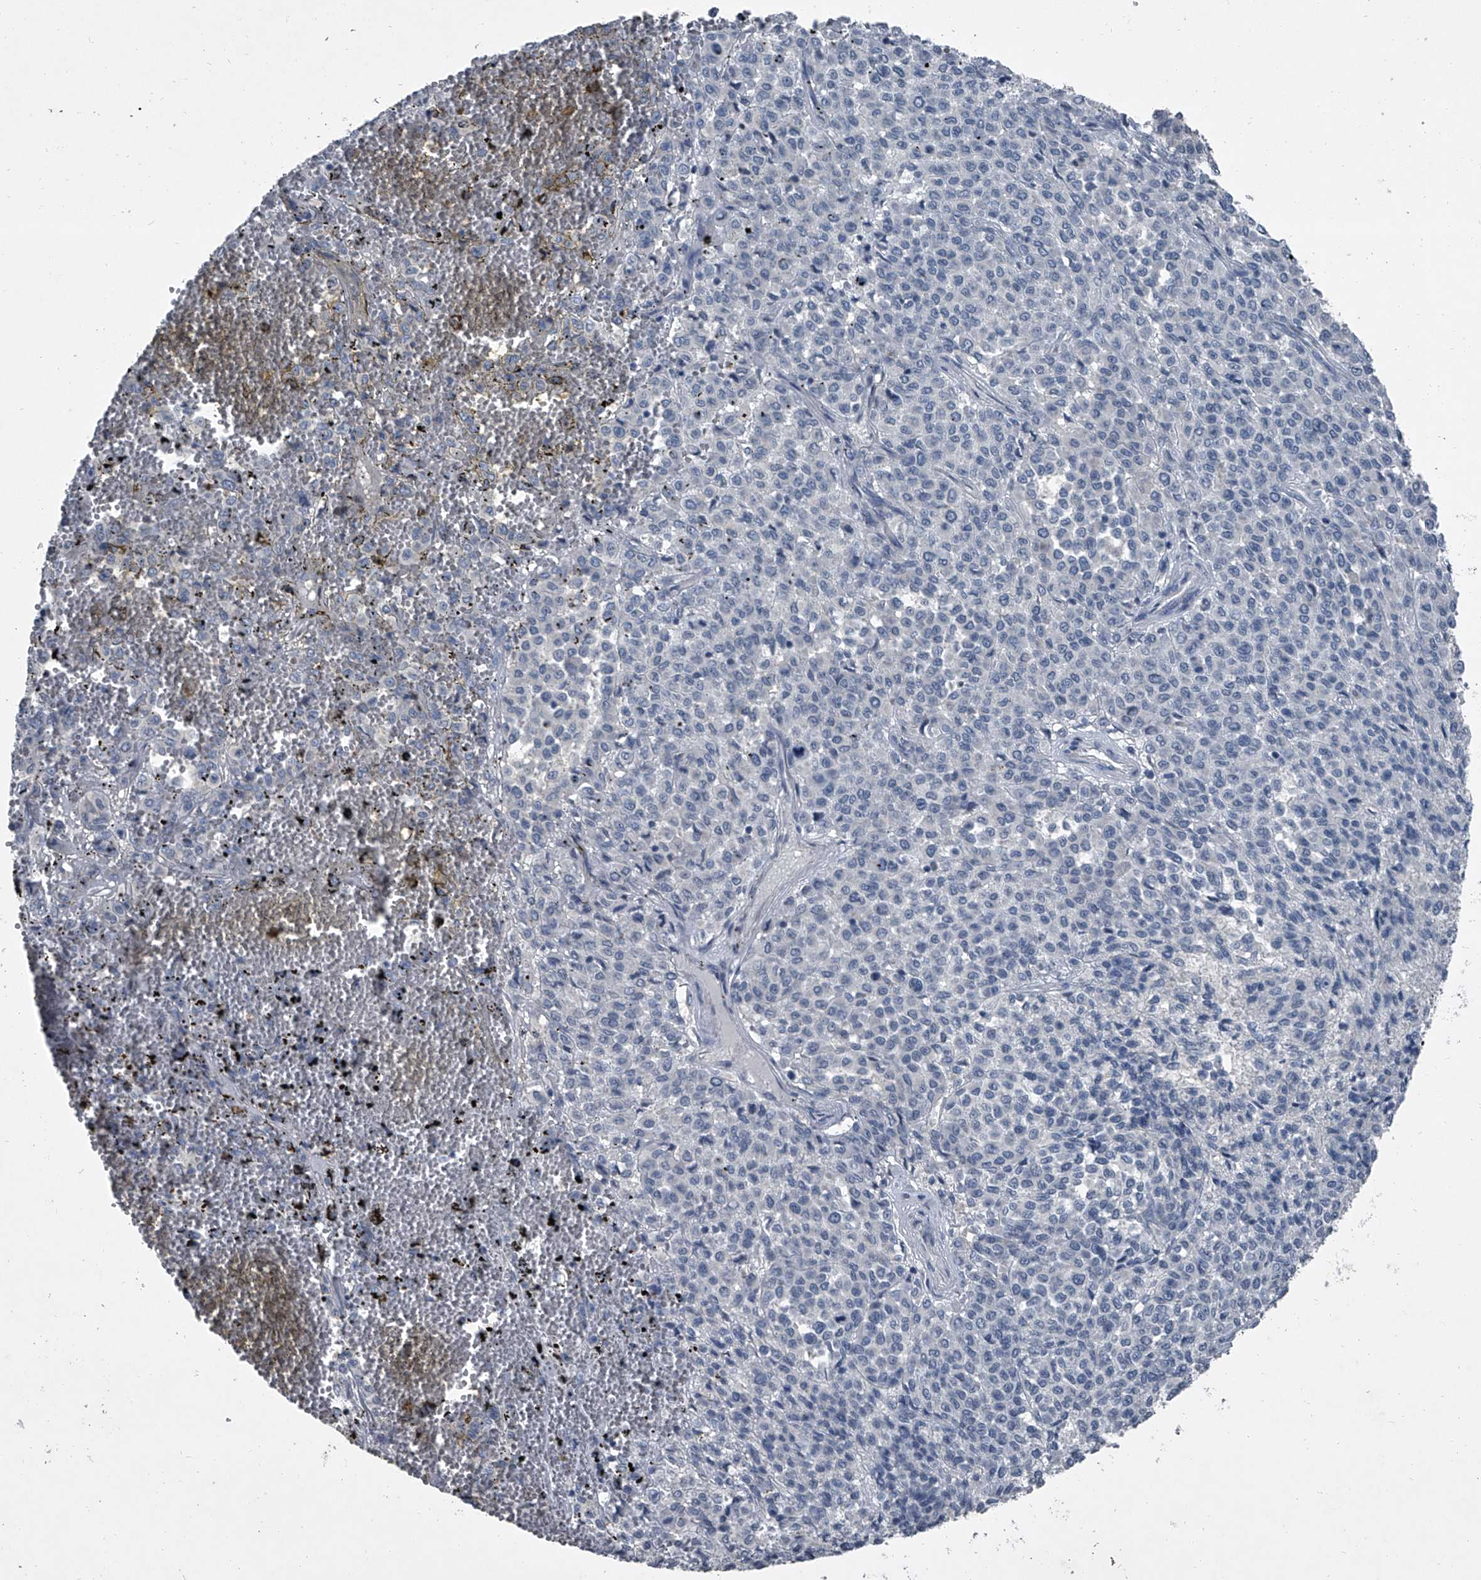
{"staining": {"intensity": "negative", "quantity": "none", "location": "none"}, "tissue": "melanoma", "cell_type": "Tumor cells", "image_type": "cancer", "snomed": [{"axis": "morphology", "description": "Malignant melanoma, Metastatic site"}, {"axis": "topography", "description": "Pancreas"}], "caption": "The immunohistochemistry micrograph has no significant positivity in tumor cells of melanoma tissue. (Brightfield microscopy of DAB (3,3'-diaminobenzidine) IHC at high magnification).", "gene": "HEPHL1", "patient": {"sex": "female", "age": 30}}